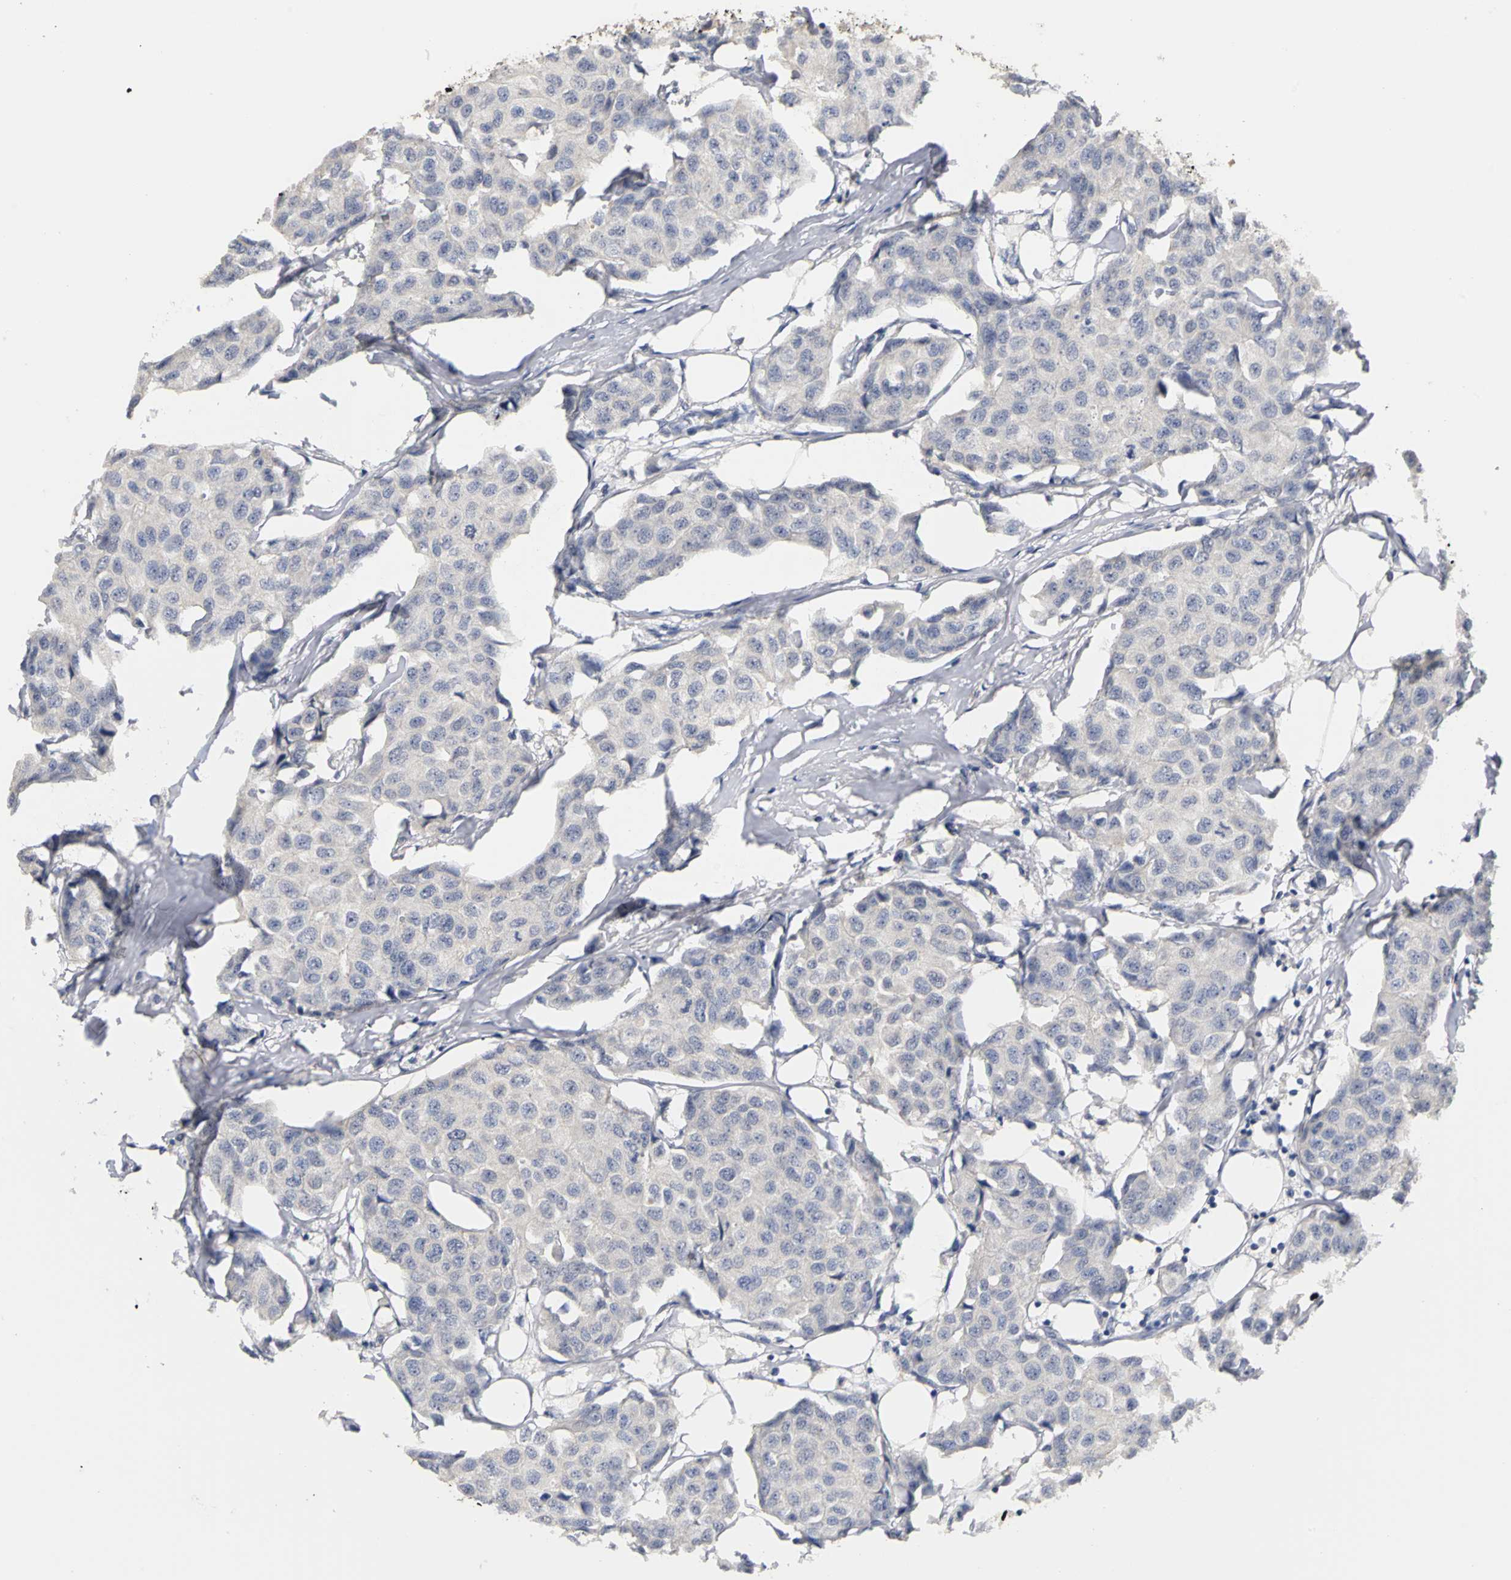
{"staining": {"intensity": "negative", "quantity": "none", "location": "none"}, "tissue": "breast cancer", "cell_type": "Tumor cells", "image_type": "cancer", "snomed": [{"axis": "morphology", "description": "Duct carcinoma"}, {"axis": "topography", "description": "Breast"}], "caption": "This is an immunohistochemistry photomicrograph of breast cancer (infiltrating ductal carcinoma). There is no staining in tumor cells.", "gene": "PGR", "patient": {"sex": "female", "age": 80}}